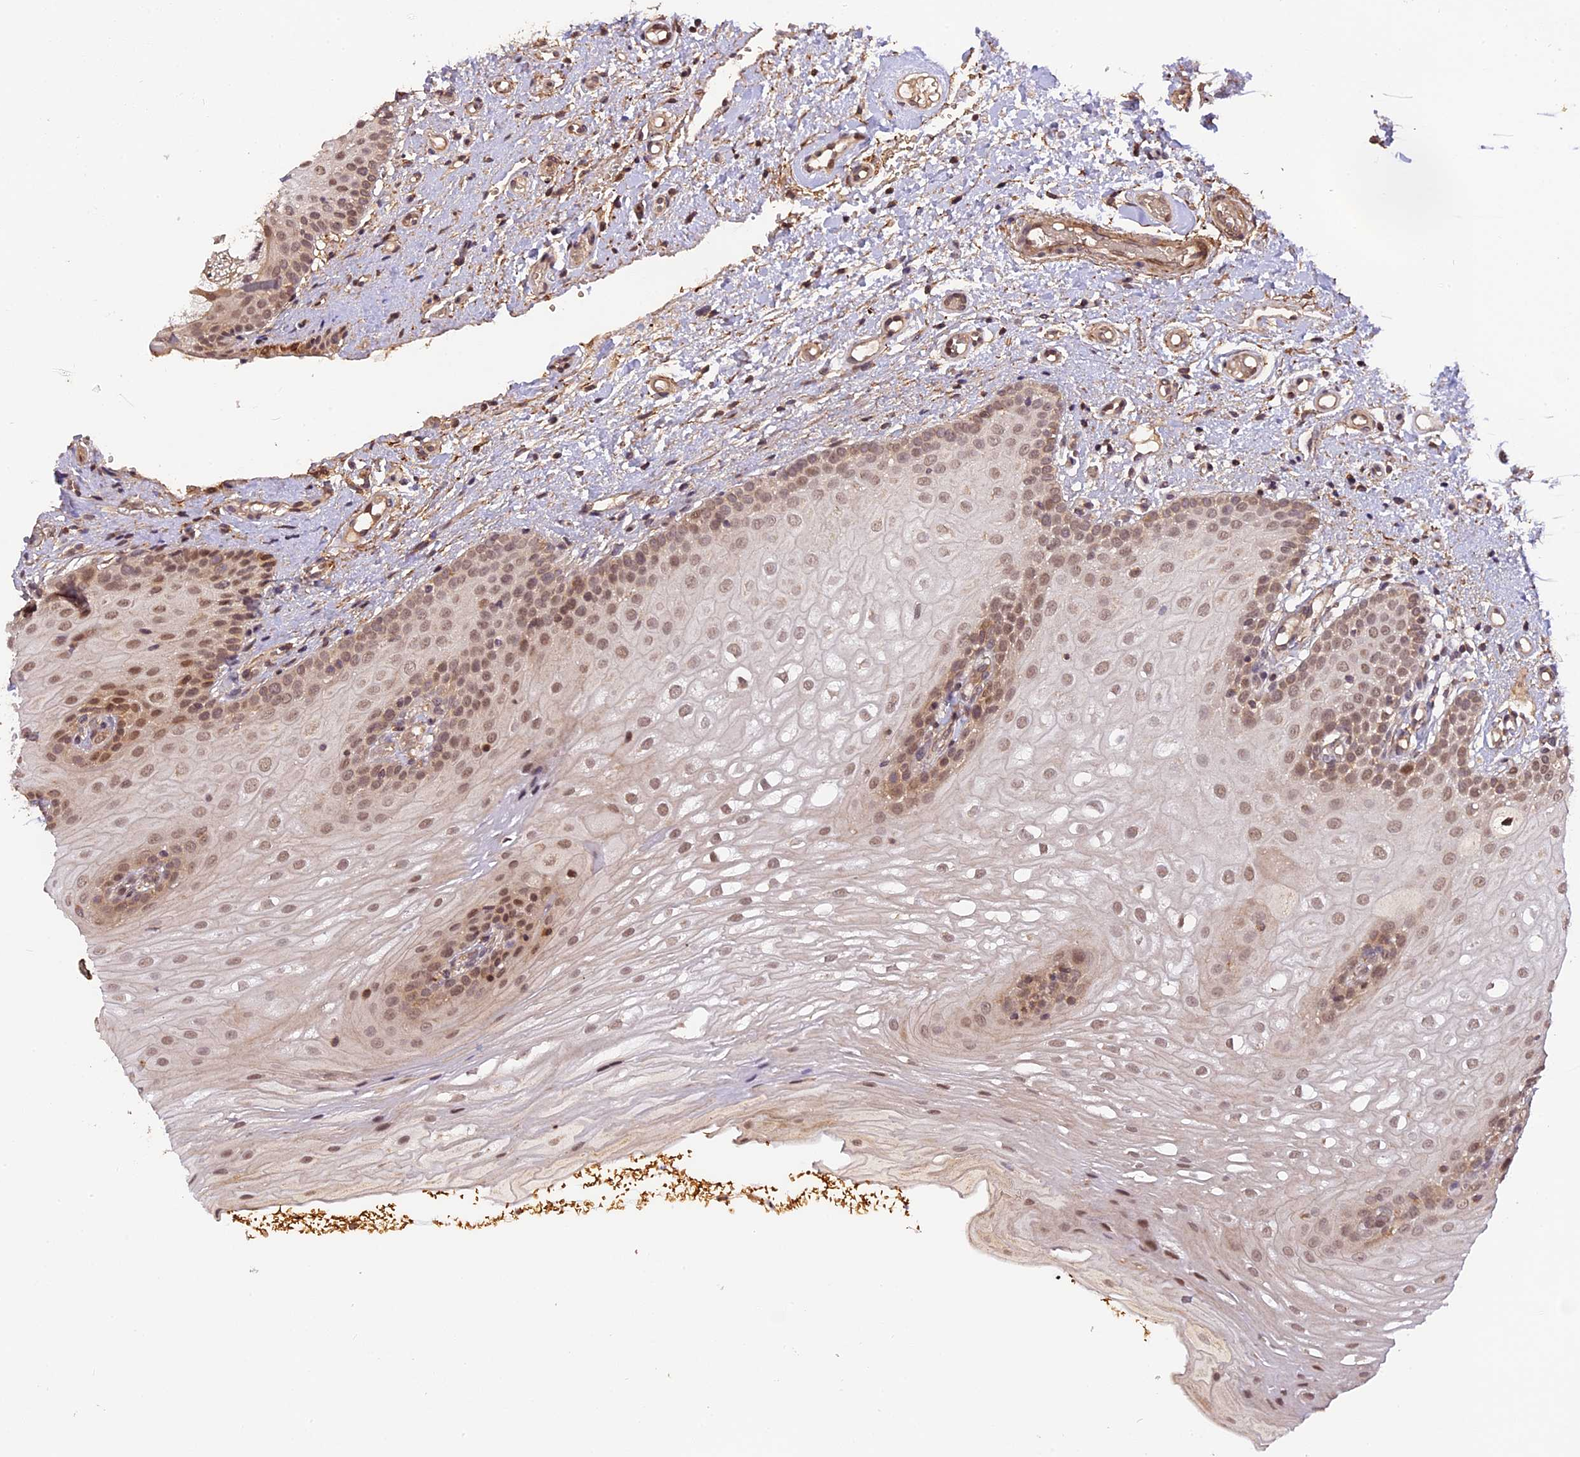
{"staining": {"intensity": "moderate", "quantity": ">75%", "location": "nuclear"}, "tissue": "oral mucosa", "cell_type": "Squamous epithelial cells", "image_type": "normal", "snomed": [{"axis": "morphology", "description": "Normal tissue, NOS"}, {"axis": "topography", "description": "Oral tissue"}], "caption": "Squamous epithelial cells display medium levels of moderate nuclear positivity in about >75% of cells in benign oral mucosa. Nuclei are stained in blue.", "gene": "ZNF480", "patient": {"sex": "female", "age": 54}}